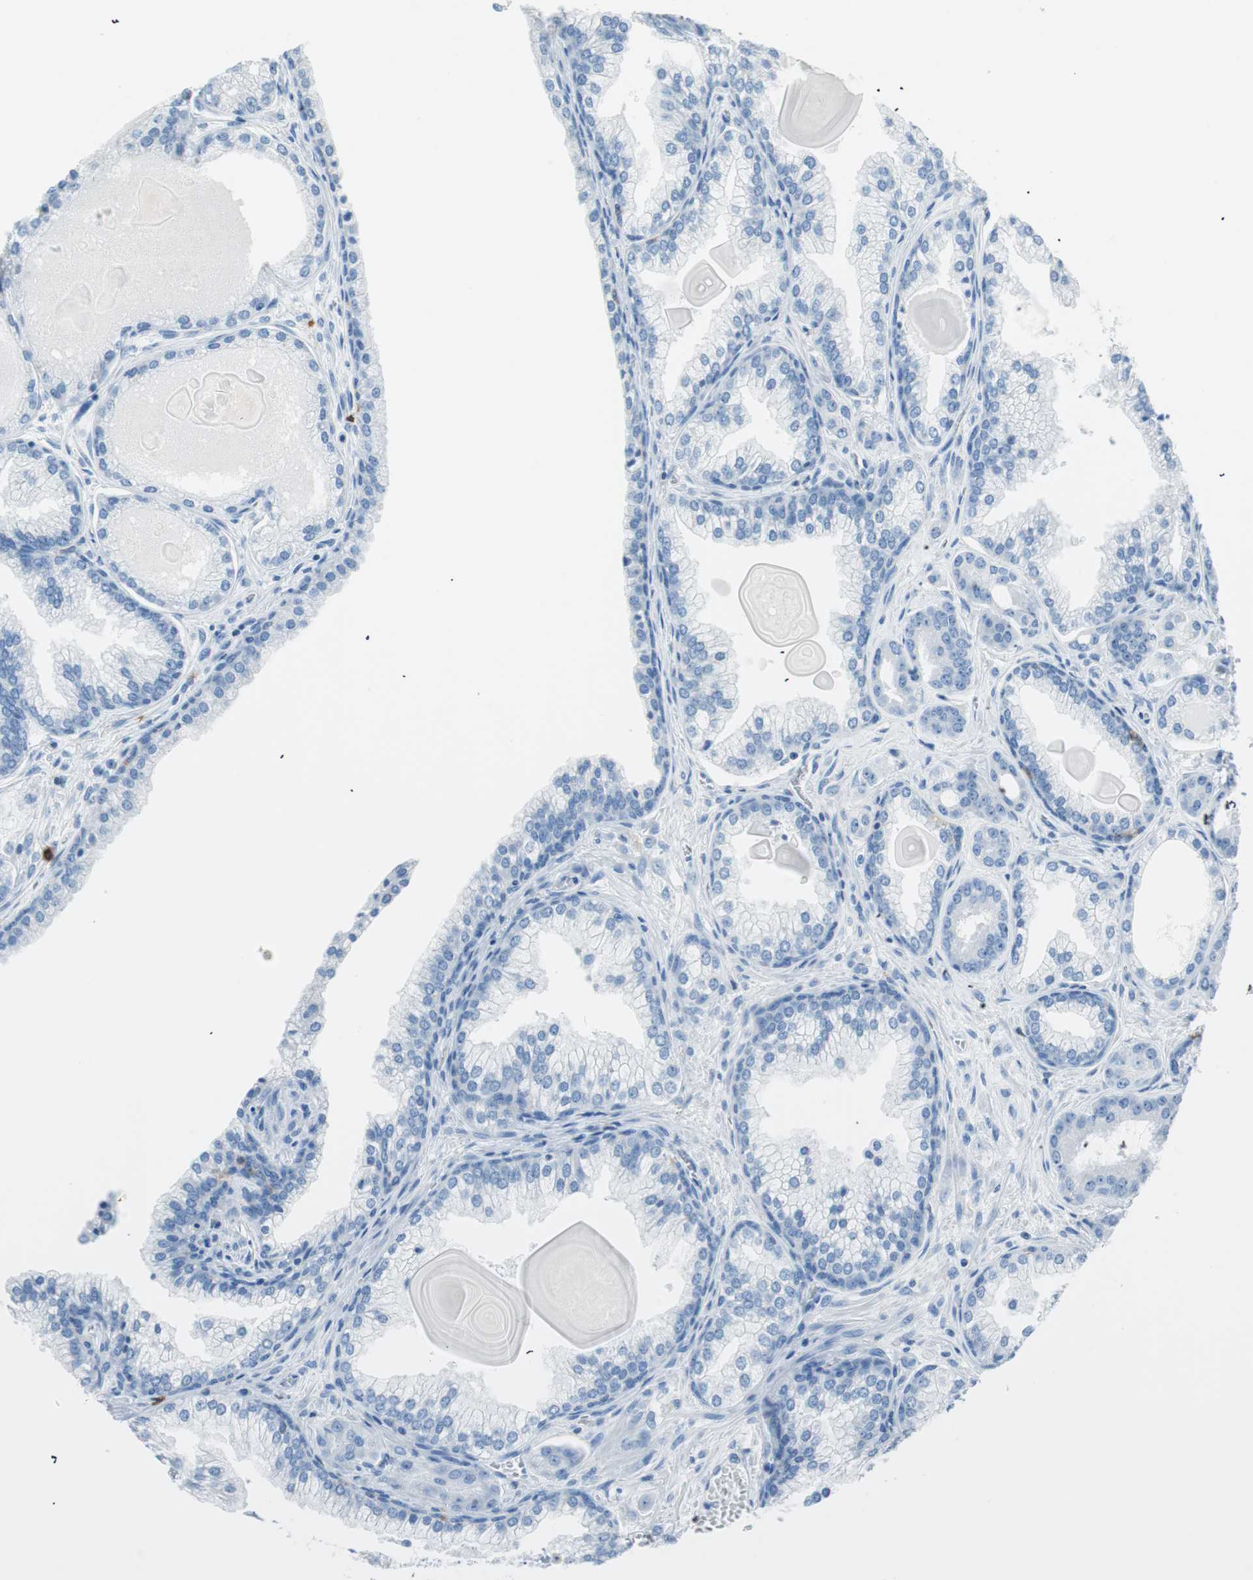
{"staining": {"intensity": "negative", "quantity": "none", "location": "none"}, "tissue": "prostate cancer", "cell_type": "Tumor cells", "image_type": "cancer", "snomed": [{"axis": "morphology", "description": "Adenocarcinoma, Low grade"}, {"axis": "topography", "description": "Prostate"}], "caption": "Tumor cells are negative for brown protein staining in prostate cancer (adenocarcinoma (low-grade)).", "gene": "TNFRSF13C", "patient": {"sex": "male", "age": 59}}